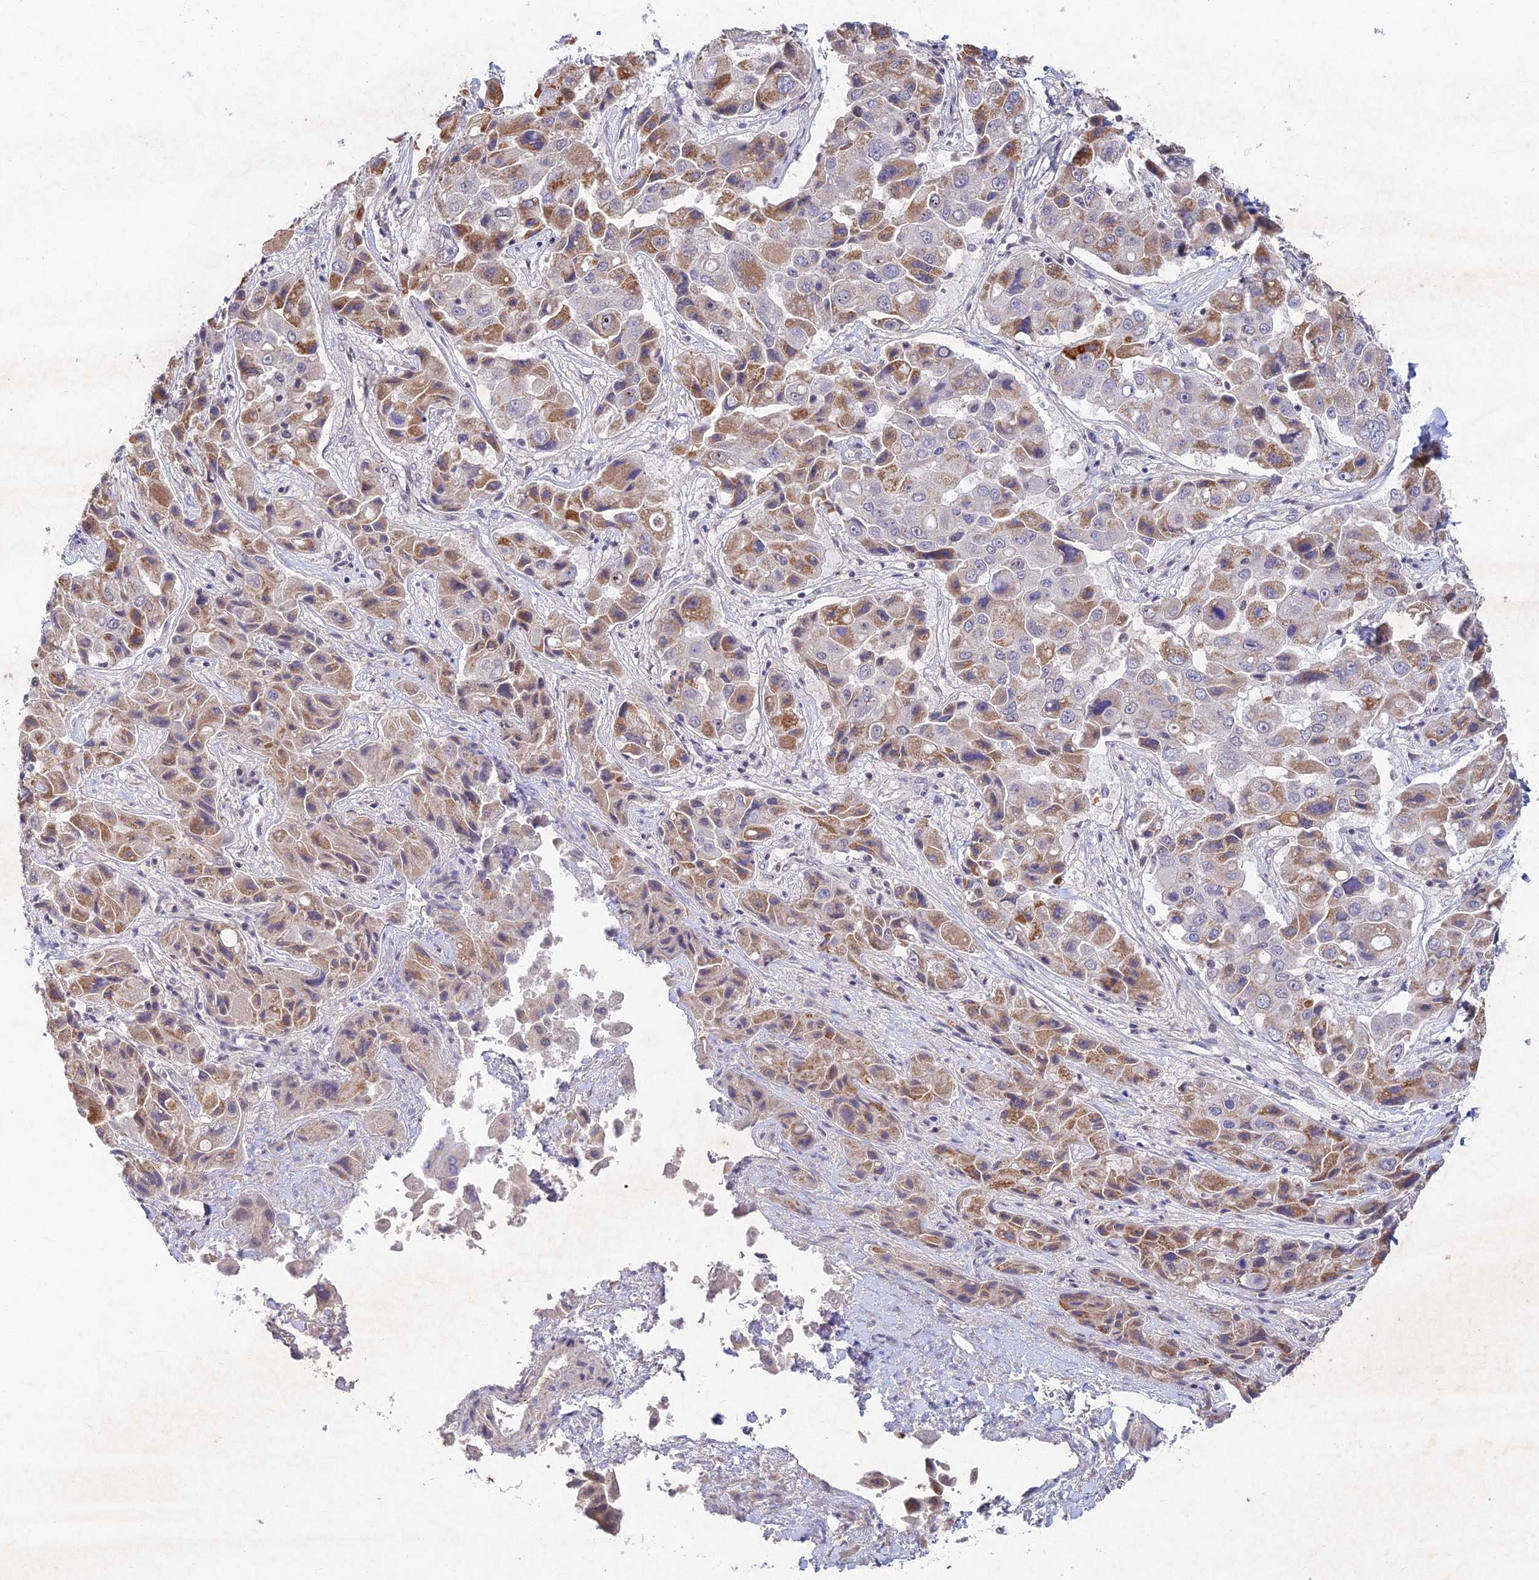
{"staining": {"intensity": "moderate", "quantity": "25%-75%", "location": "cytoplasmic/membranous"}, "tissue": "liver cancer", "cell_type": "Tumor cells", "image_type": "cancer", "snomed": [{"axis": "morphology", "description": "Cholangiocarcinoma"}, {"axis": "topography", "description": "Liver"}], "caption": "Liver cancer (cholangiocarcinoma) stained for a protein (brown) shows moderate cytoplasmic/membranous positive staining in approximately 25%-75% of tumor cells.", "gene": "RAVER1", "patient": {"sex": "male", "age": 67}}